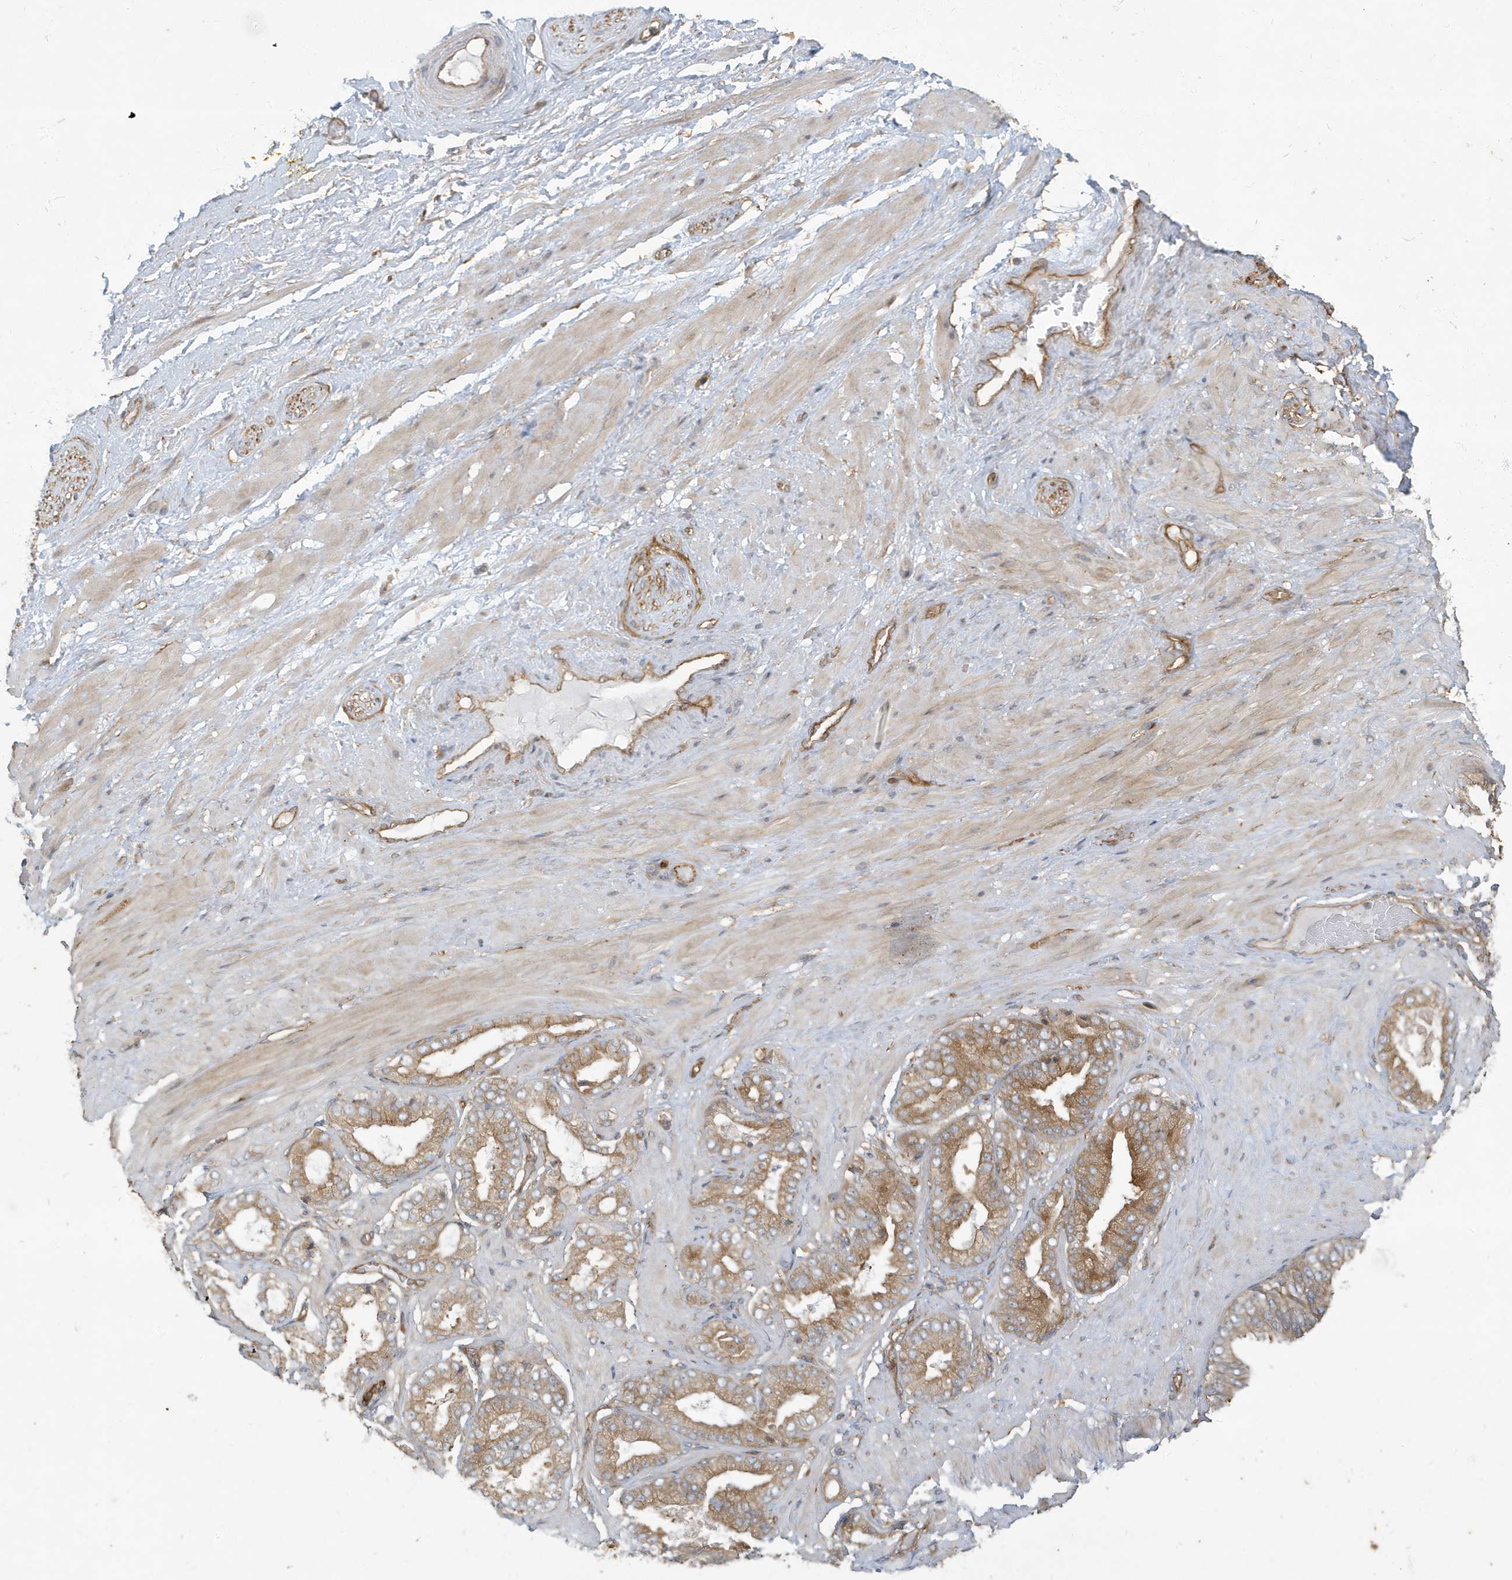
{"staining": {"intensity": "strong", "quantity": "25%-75%", "location": "cytoplasmic/membranous"}, "tissue": "adipose tissue", "cell_type": "Adipocytes", "image_type": "normal", "snomed": [{"axis": "morphology", "description": "Normal tissue, NOS"}, {"axis": "morphology", "description": "Adenocarcinoma, Low grade"}, {"axis": "topography", "description": "Prostate"}, {"axis": "topography", "description": "Peripheral nerve tissue"}], "caption": "Immunohistochemistry photomicrograph of normal human adipose tissue stained for a protein (brown), which demonstrates high levels of strong cytoplasmic/membranous positivity in about 25%-75% of adipocytes.", "gene": "ATP23", "patient": {"sex": "male", "age": 63}}